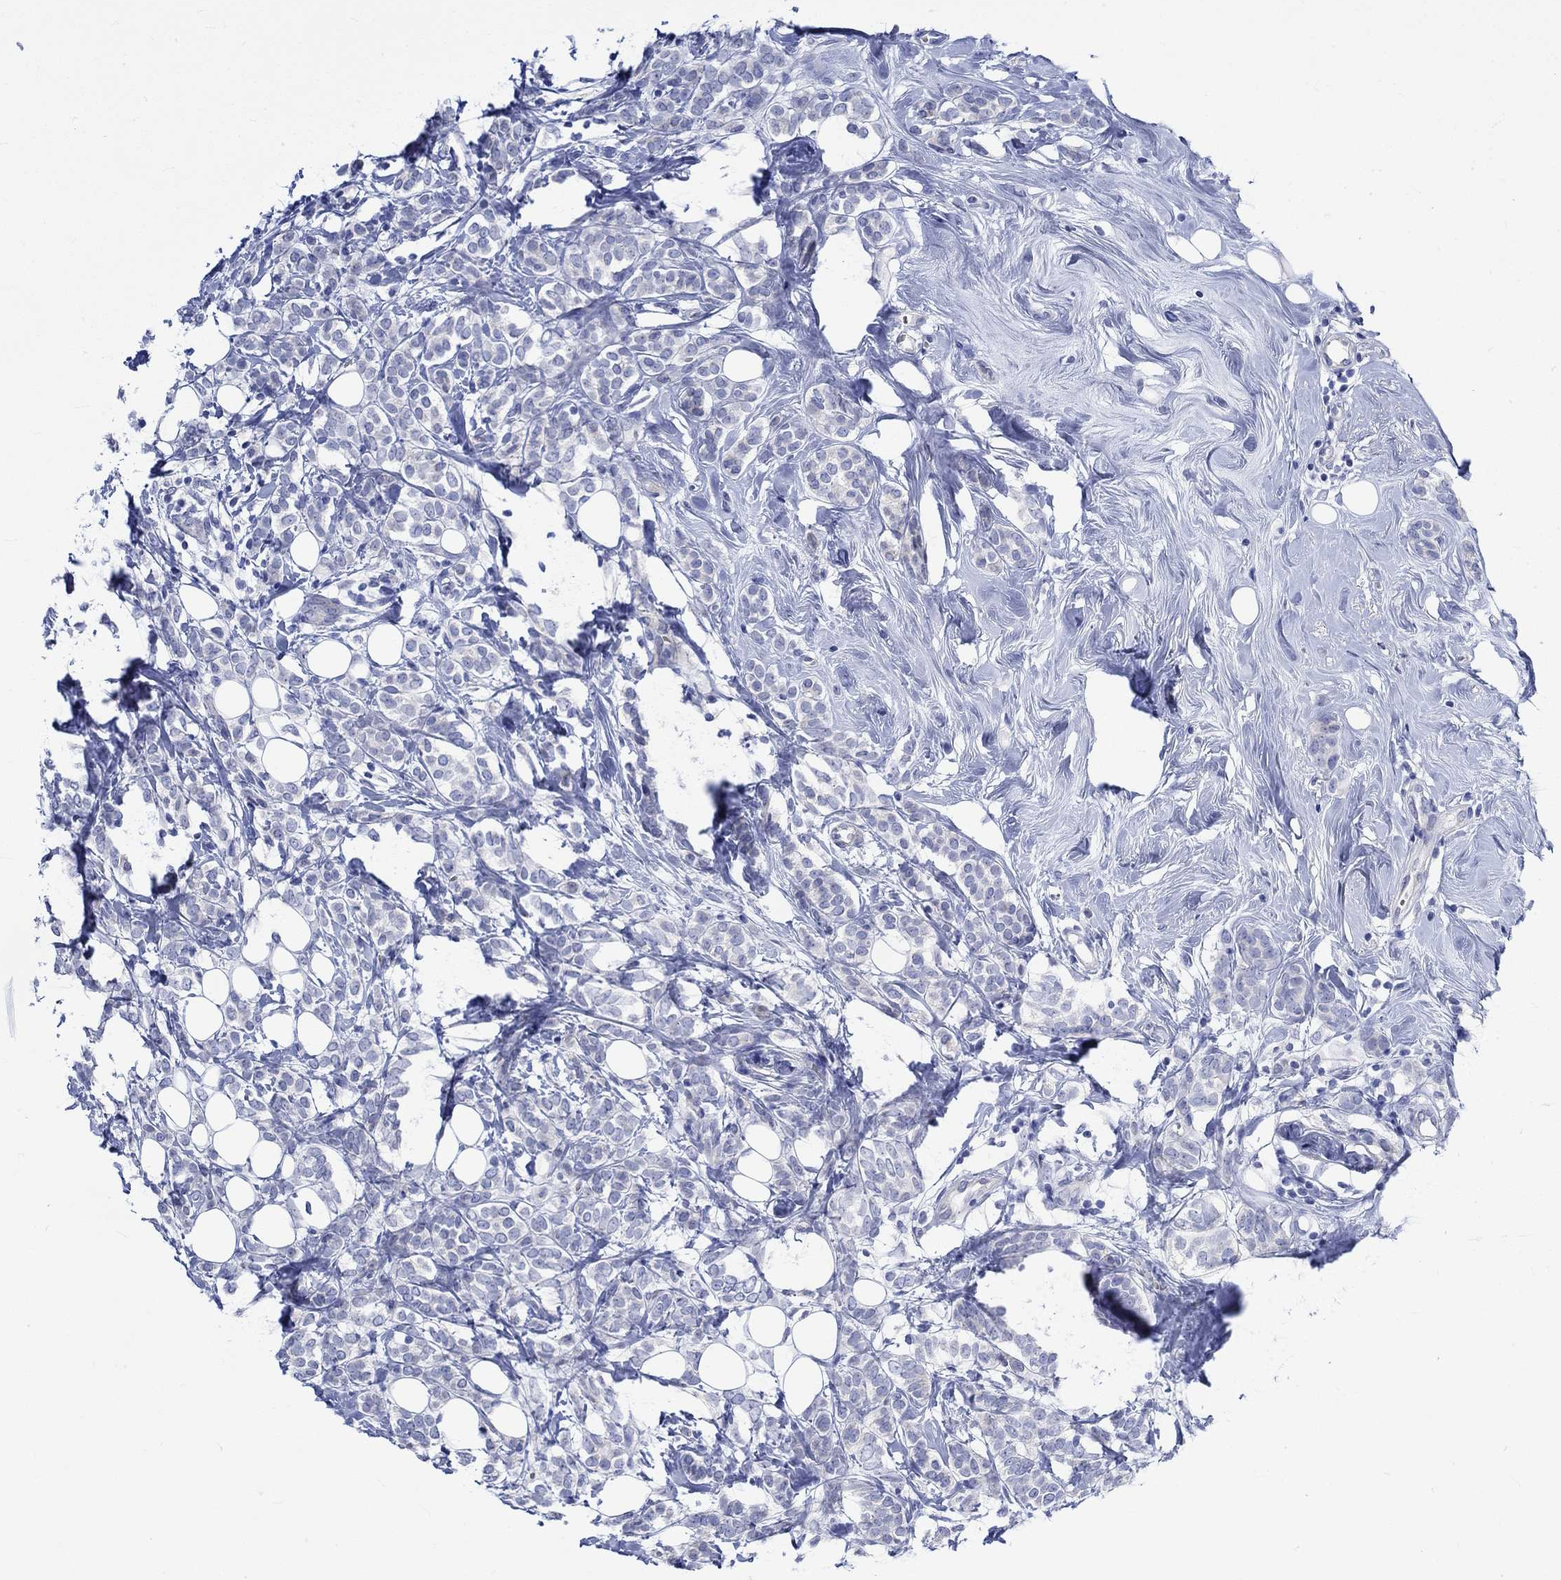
{"staining": {"intensity": "negative", "quantity": "none", "location": "none"}, "tissue": "breast cancer", "cell_type": "Tumor cells", "image_type": "cancer", "snomed": [{"axis": "morphology", "description": "Lobular carcinoma"}, {"axis": "topography", "description": "Breast"}], "caption": "An image of breast cancer (lobular carcinoma) stained for a protein shows no brown staining in tumor cells. (DAB (3,3'-diaminobenzidine) immunohistochemistry (IHC), high magnification).", "gene": "NRIP3", "patient": {"sex": "female", "age": 49}}